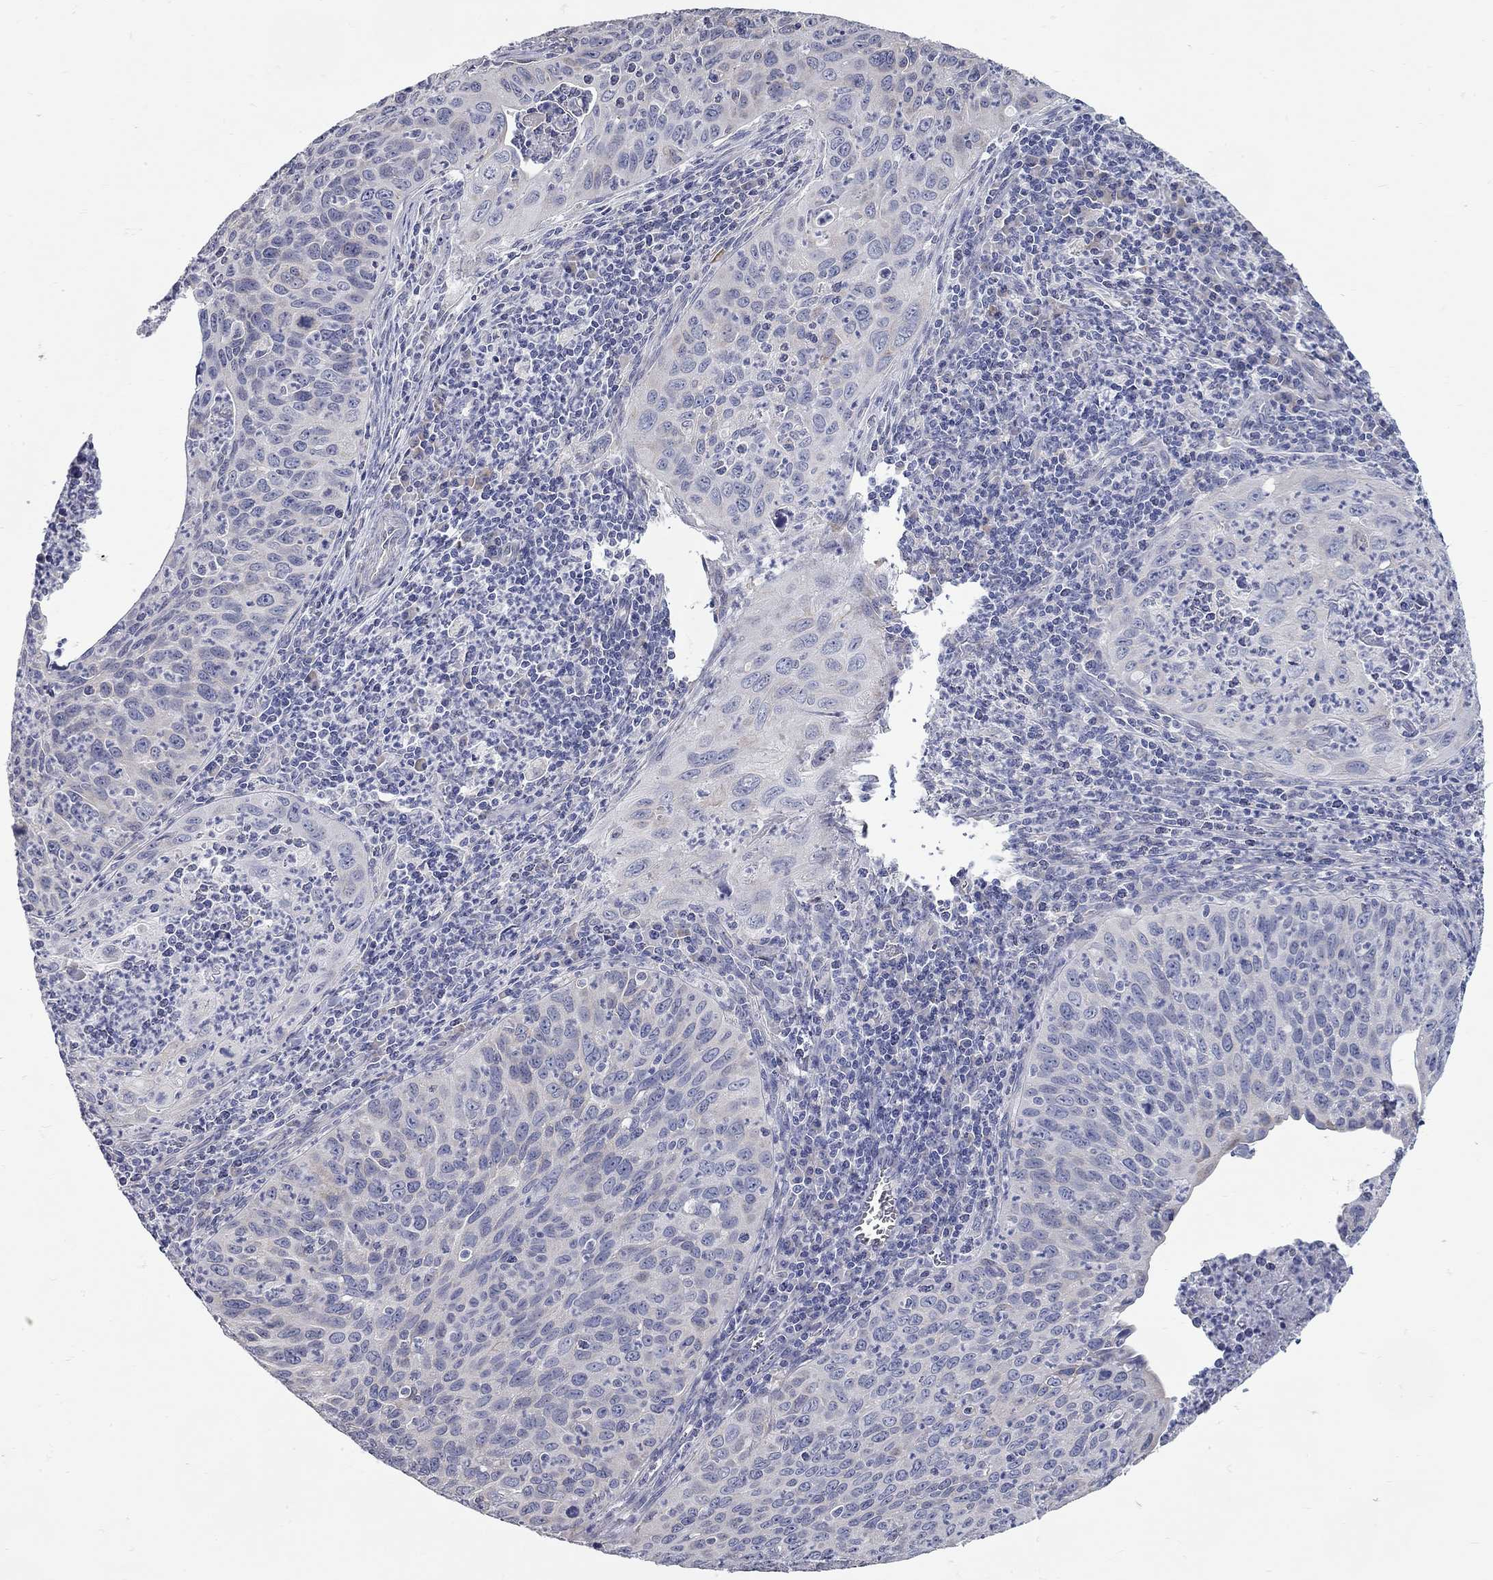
{"staining": {"intensity": "negative", "quantity": "none", "location": "none"}, "tissue": "cervical cancer", "cell_type": "Tumor cells", "image_type": "cancer", "snomed": [{"axis": "morphology", "description": "Squamous cell carcinoma, NOS"}, {"axis": "topography", "description": "Cervix"}], "caption": "Immunohistochemistry (IHC) image of neoplastic tissue: cervical cancer stained with DAB reveals no significant protein expression in tumor cells.", "gene": "XAGE2", "patient": {"sex": "female", "age": 26}}